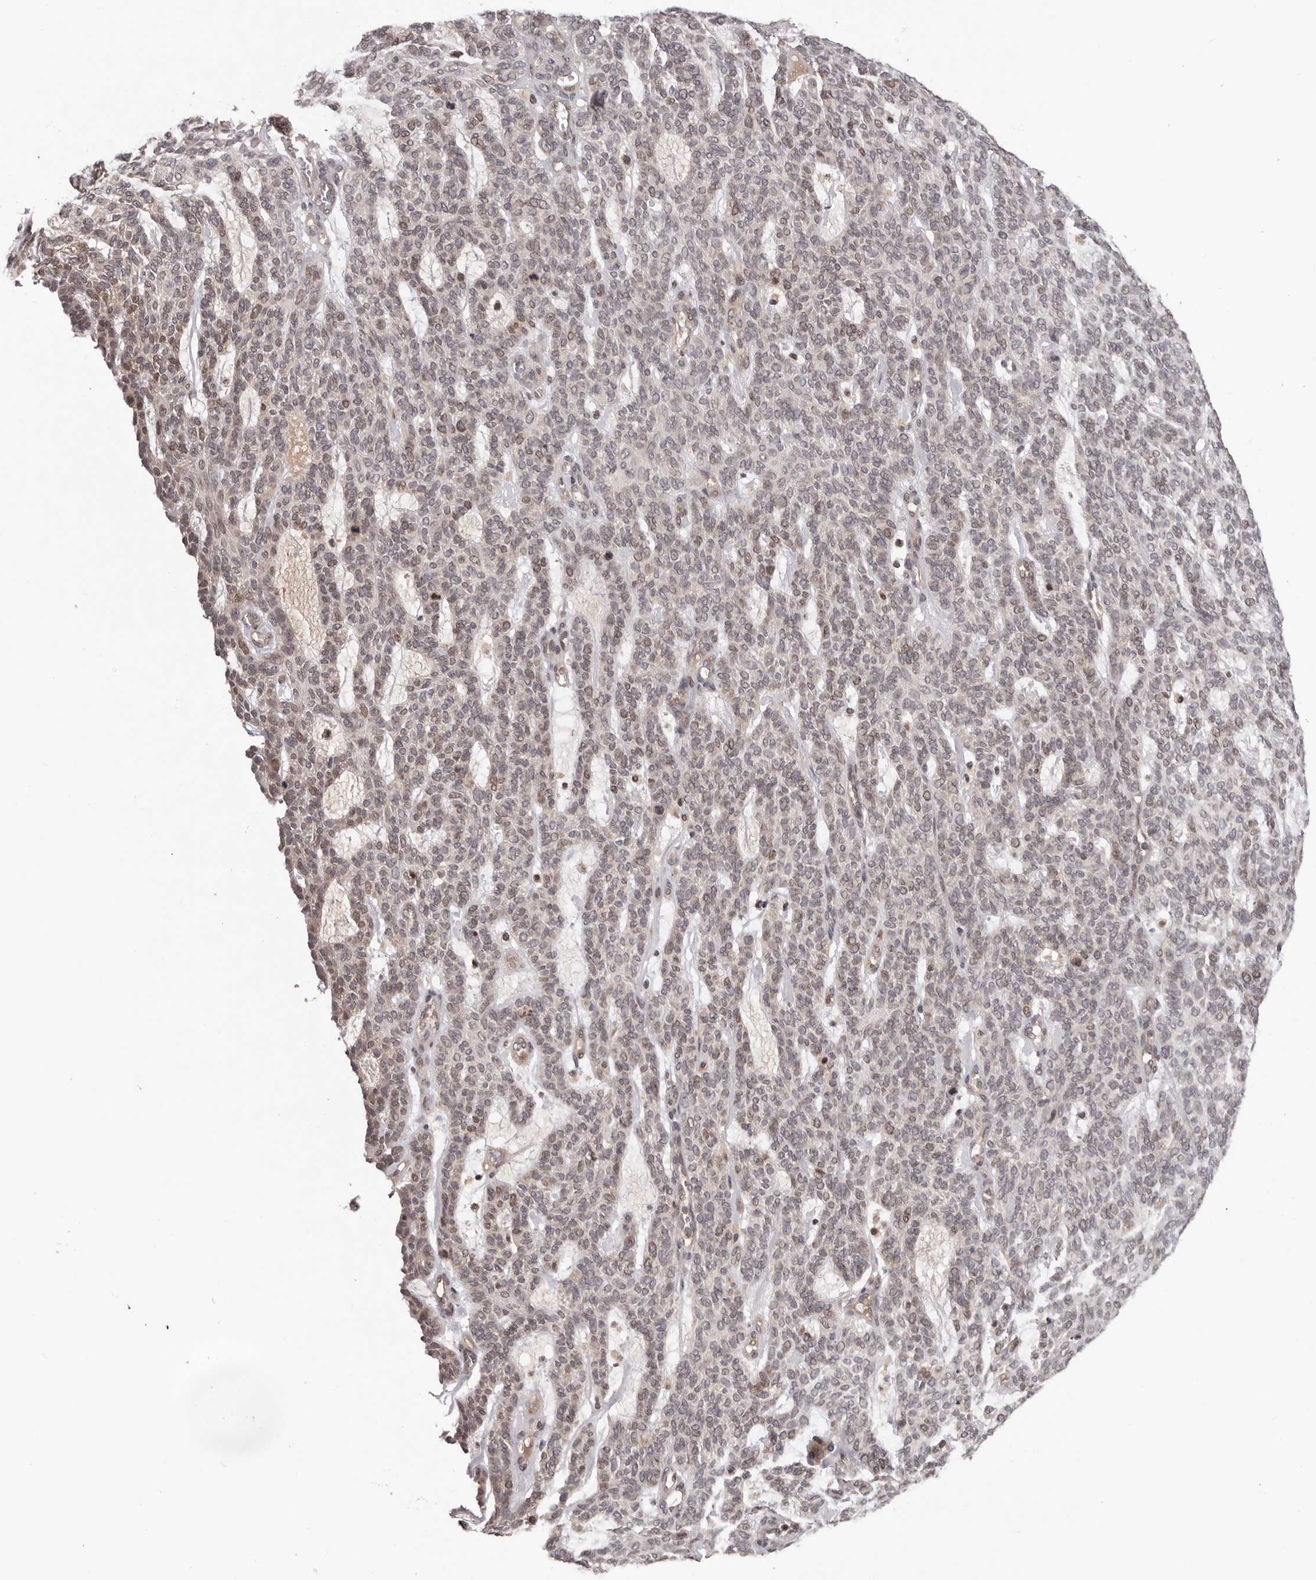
{"staining": {"intensity": "weak", "quantity": "25%-75%", "location": "nuclear"}, "tissue": "skin cancer", "cell_type": "Tumor cells", "image_type": "cancer", "snomed": [{"axis": "morphology", "description": "Squamous cell carcinoma, NOS"}, {"axis": "topography", "description": "Skin"}], "caption": "This is a photomicrograph of immunohistochemistry (IHC) staining of skin squamous cell carcinoma, which shows weak positivity in the nuclear of tumor cells.", "gene": "TBX5", "patient": {"sex": "female", "age": 90}}